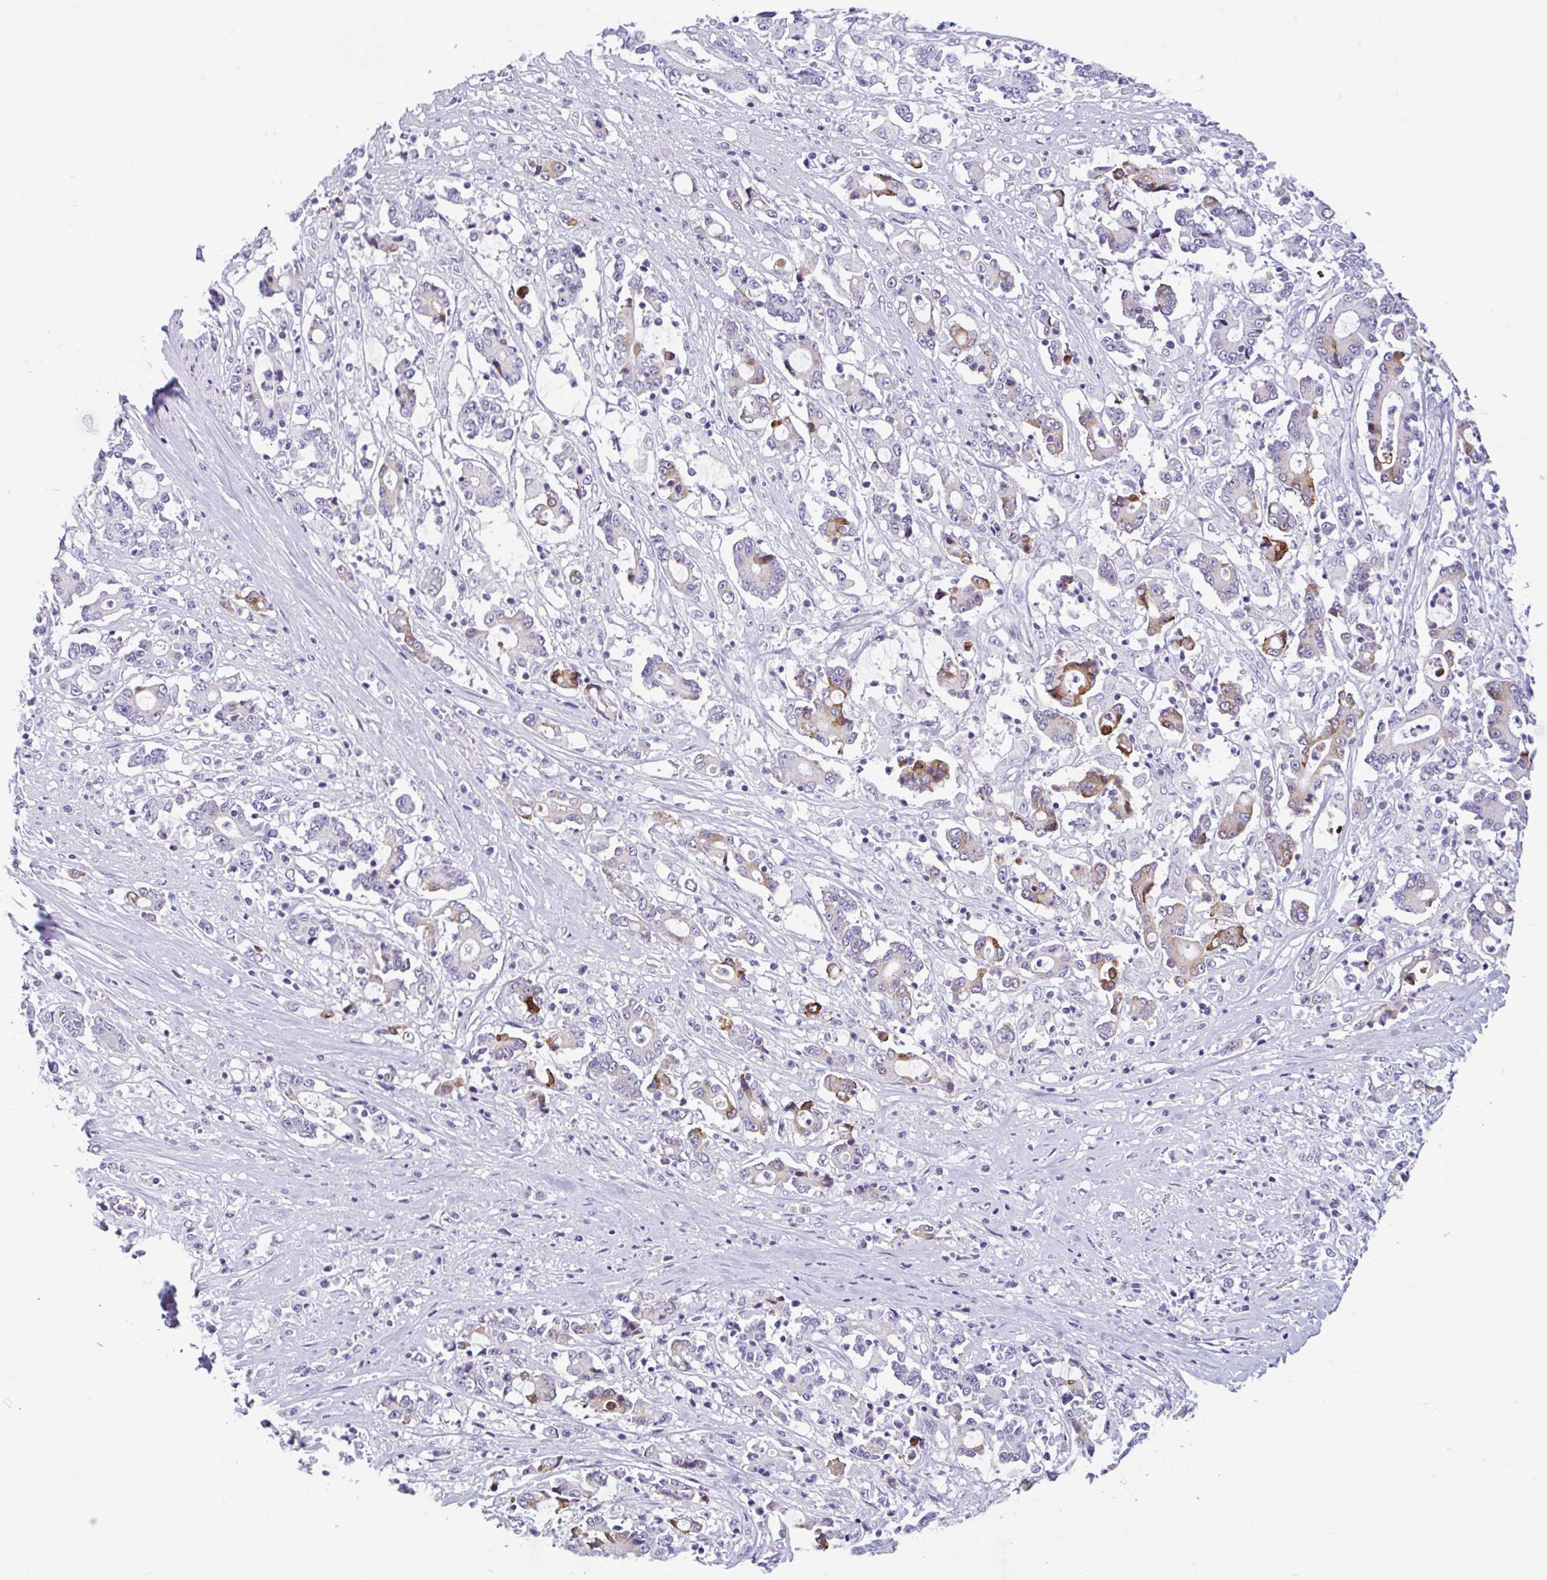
{"staining": {"intensity": "moderate", "quantity": "<25%", "location": "cytoplasmic/membranous"}, "tissue": "stomach cancer", "cell_type": "Tumor cells", "image_type": "cancer", "snomed": [{"axis": "morphology", "description": "Adenocarcinoma, NOS"}, {"axis": "topography", "description": "Stomach, upper"}], "caption": "Adenocarcinoma (stomach) stained for a protein (brown) reveals moderate cytoplasmic/membranous positive expression in approximately <25% of tumor cells.", "gene": "CTSE", "patient": {"sex": "male", "age": 68}}